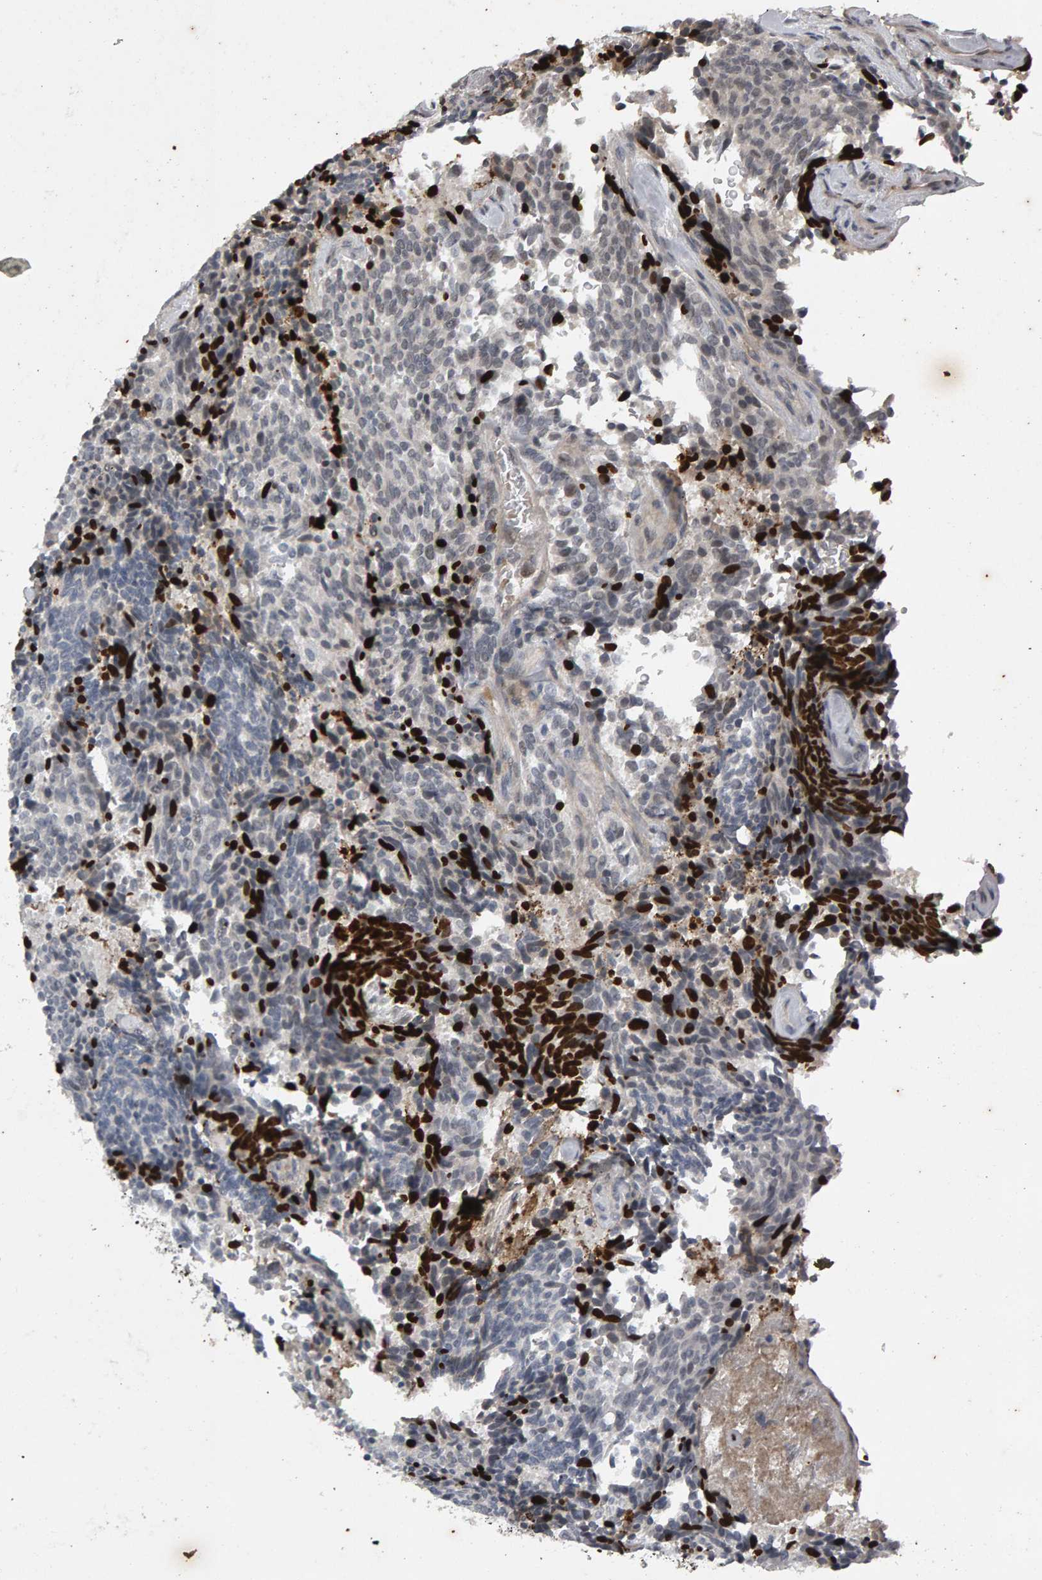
{"staining": {"intensity": "negative", "quantity": "none", "location": "none"}, "tissue": "carcinoid", "cell_type": "Tumor cells", "image_type": "cancer", "snomed": [{"axis": "morphology", "description": "Carcinoid, malignant, NOS"}, {"axis": "topography", "description": "Pancreas"}], "caption": "Malignant carcinoid was stained to show a protein in brown. There is no significant staining in tumor cells.", "gene": "IPO8", "patient": {"sex": "female", "age": 54}}